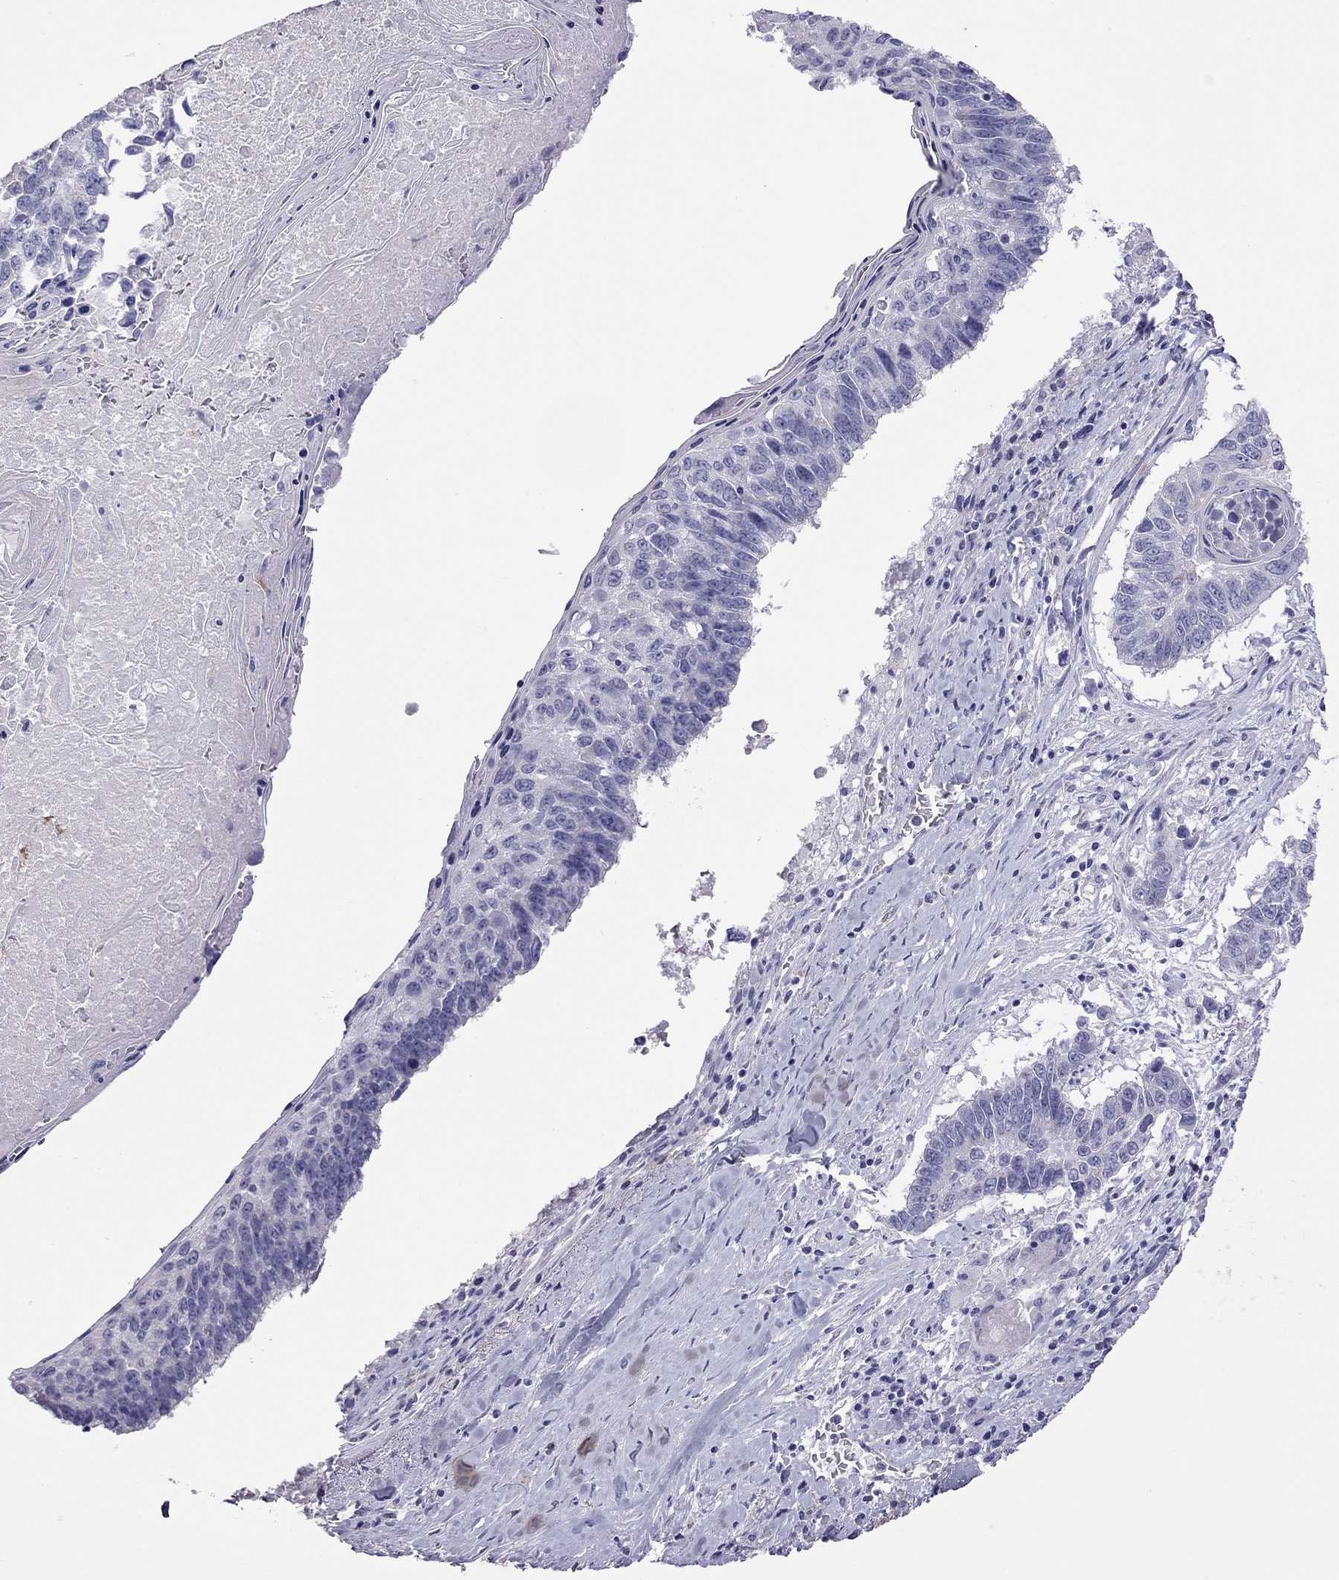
{"staining": {"intensity": "negative", "quantity": "none", "location": "none"}, "tissue": "lung cancer", "cell_type": "Tumor cells", "image_type": "cancer", "snomed": [{"axis": "morphology", "description": "Squamous cell carcinoma, NOS"}, {"axis": "topography", "description": "Lung"}], "caption": "A high-resolution histopathology image shows immunohistochemistry staining of lung cancer, which shows no significant expression in tumor cells.", "gene": "PPP1R3A", "patient": {"sex": "male", "age": 73}}